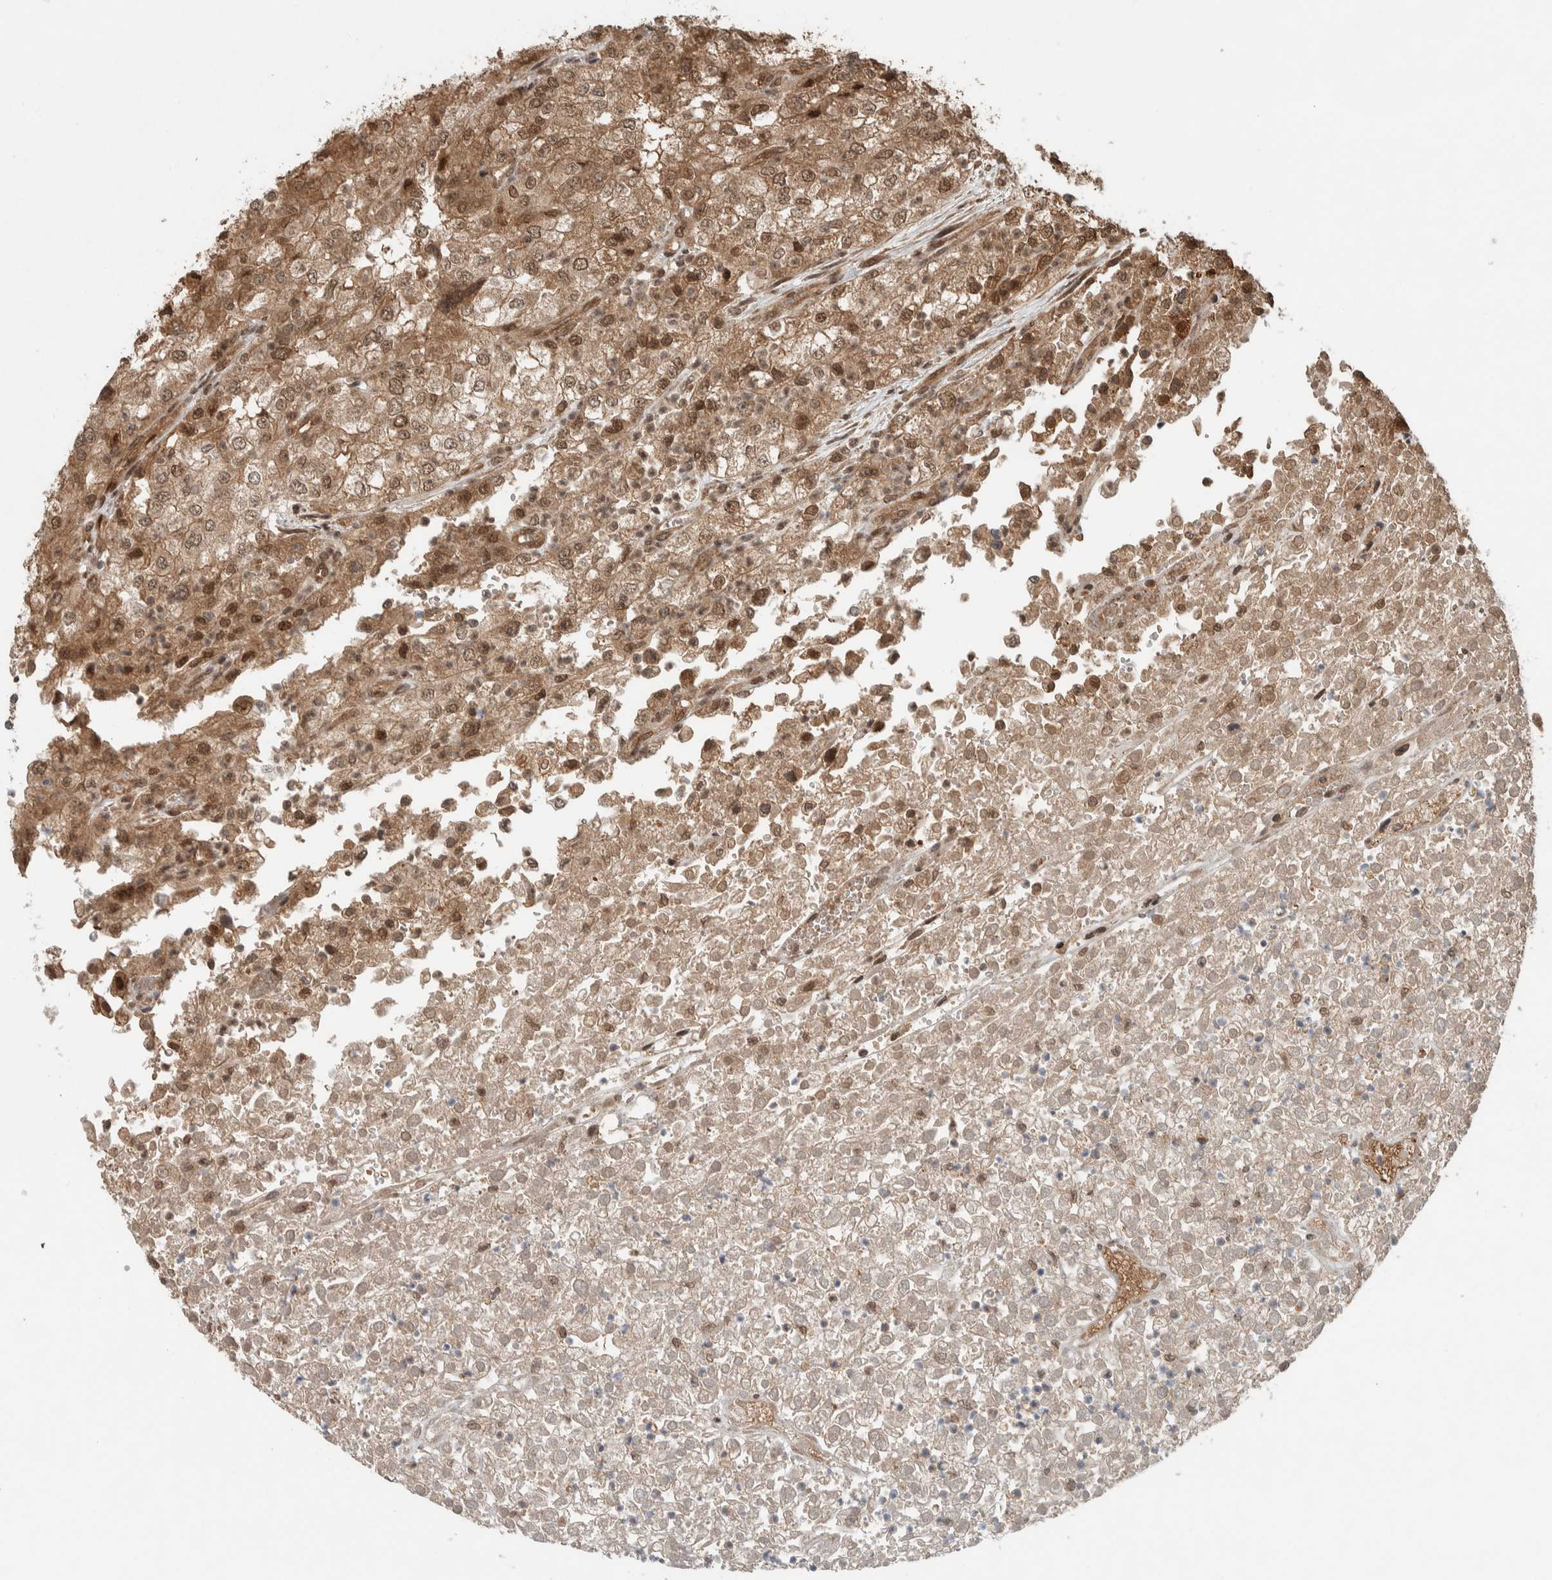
{"staining": {"intensity": "moderate", "quantity": ">75%", "location": "cytoplasmic/membranous,nuclear"}, "tissue": "renal cancer", "cell_type": "Tumor cells", "image_type": "cancer", "snomed": [{"axis": "morphology", "description": "Adenocarcinoma, NOS"}, {"axis": "topography", "description": "Kidney"}], "caption": "Protein analysis of renal cancer tissue exhibits moderate cytoplasmic/membranous and nuclear expression in about >75% of tumor cells.", "gene": "CNTROB", "patient": {"sex": "female", "age": 54}}